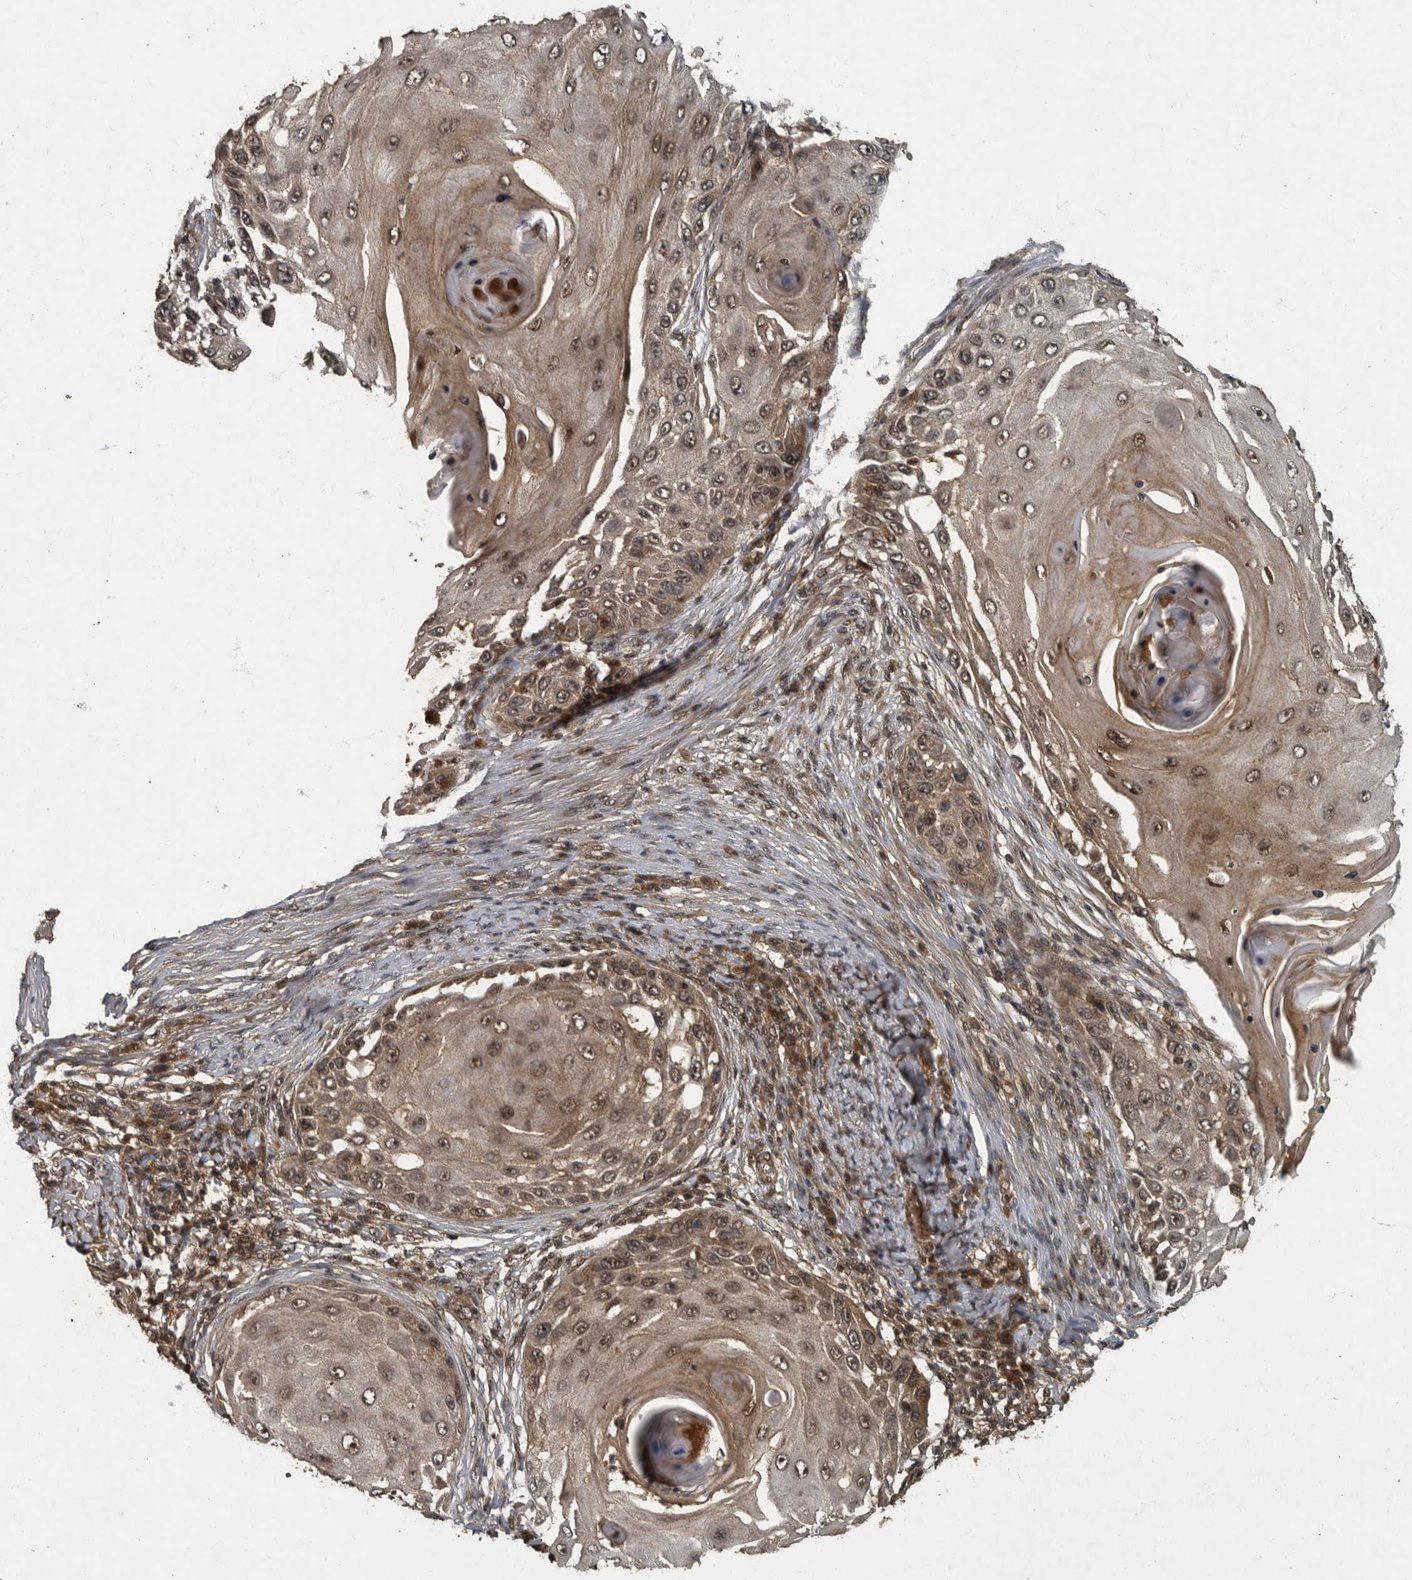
{"staining": {"intensity": "moderate", "quantity": ">75%", "location": "cytoplasmic/membranous,nuclear"}, "tissue": "skin cancer", "cell_type": "Tumor cells", "image_type": "cancer", "snomed": [{"axis": "morphology", "description": "Squamous cell carcinoma, NOS"}, {"axis": "topography", "description": "Skin"}], "caption": "Immunohistochemistry micrograph of neoplastic tissue: squamous cell carcinoma (skin) stained using immunohistochemistry (IHC) reveals medium levels of moderate protein expression localized specifically in the cytoplasmic/membranous and nuclear of tumor cells, appearing as a cytoplasmic/membranous and nuclear brown color.", "gene": "FOXO1", "patient": {"sex": "female", "age": 44}}